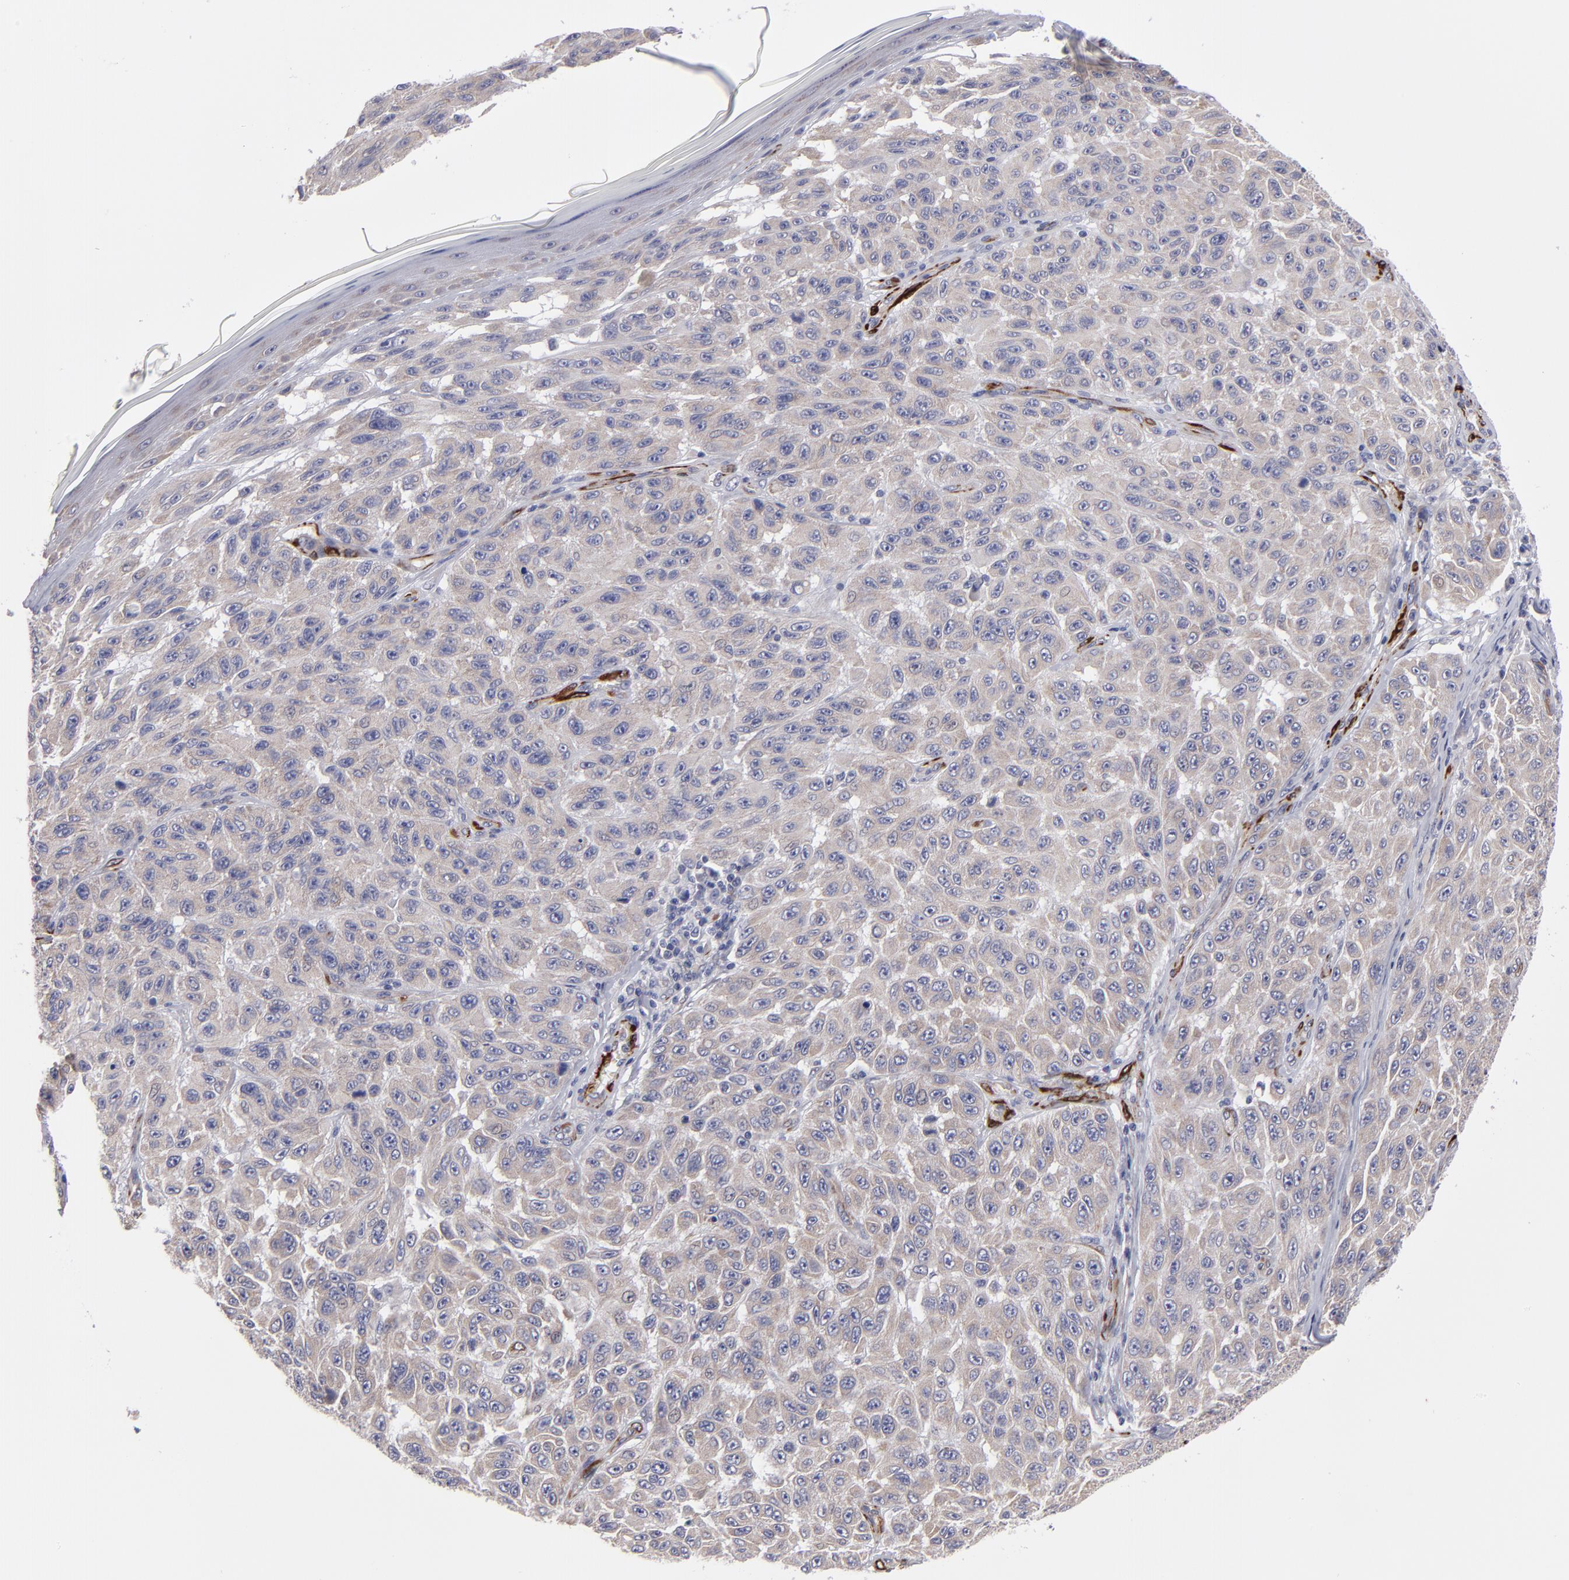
{"staining": {"intensity": "weak", "quantity": ">75%", "location": "cytoplasmic/membranous"}, "tissue": "melanoma", "cell_type": "Tumor cells", "image_type": "cancer", "snomed": [{"axis": "morphology", "description": "Malignant melanoma, NOS"}, {"axis": "topography", "description": "Skin"}], "caption": "A brown stain shows weak cytoplasmic/membranous positivity of a protein in human malignant melanoma tumor cells.", "gene": "SLMAP", "patient": {"sex": "male", "age": 30}}